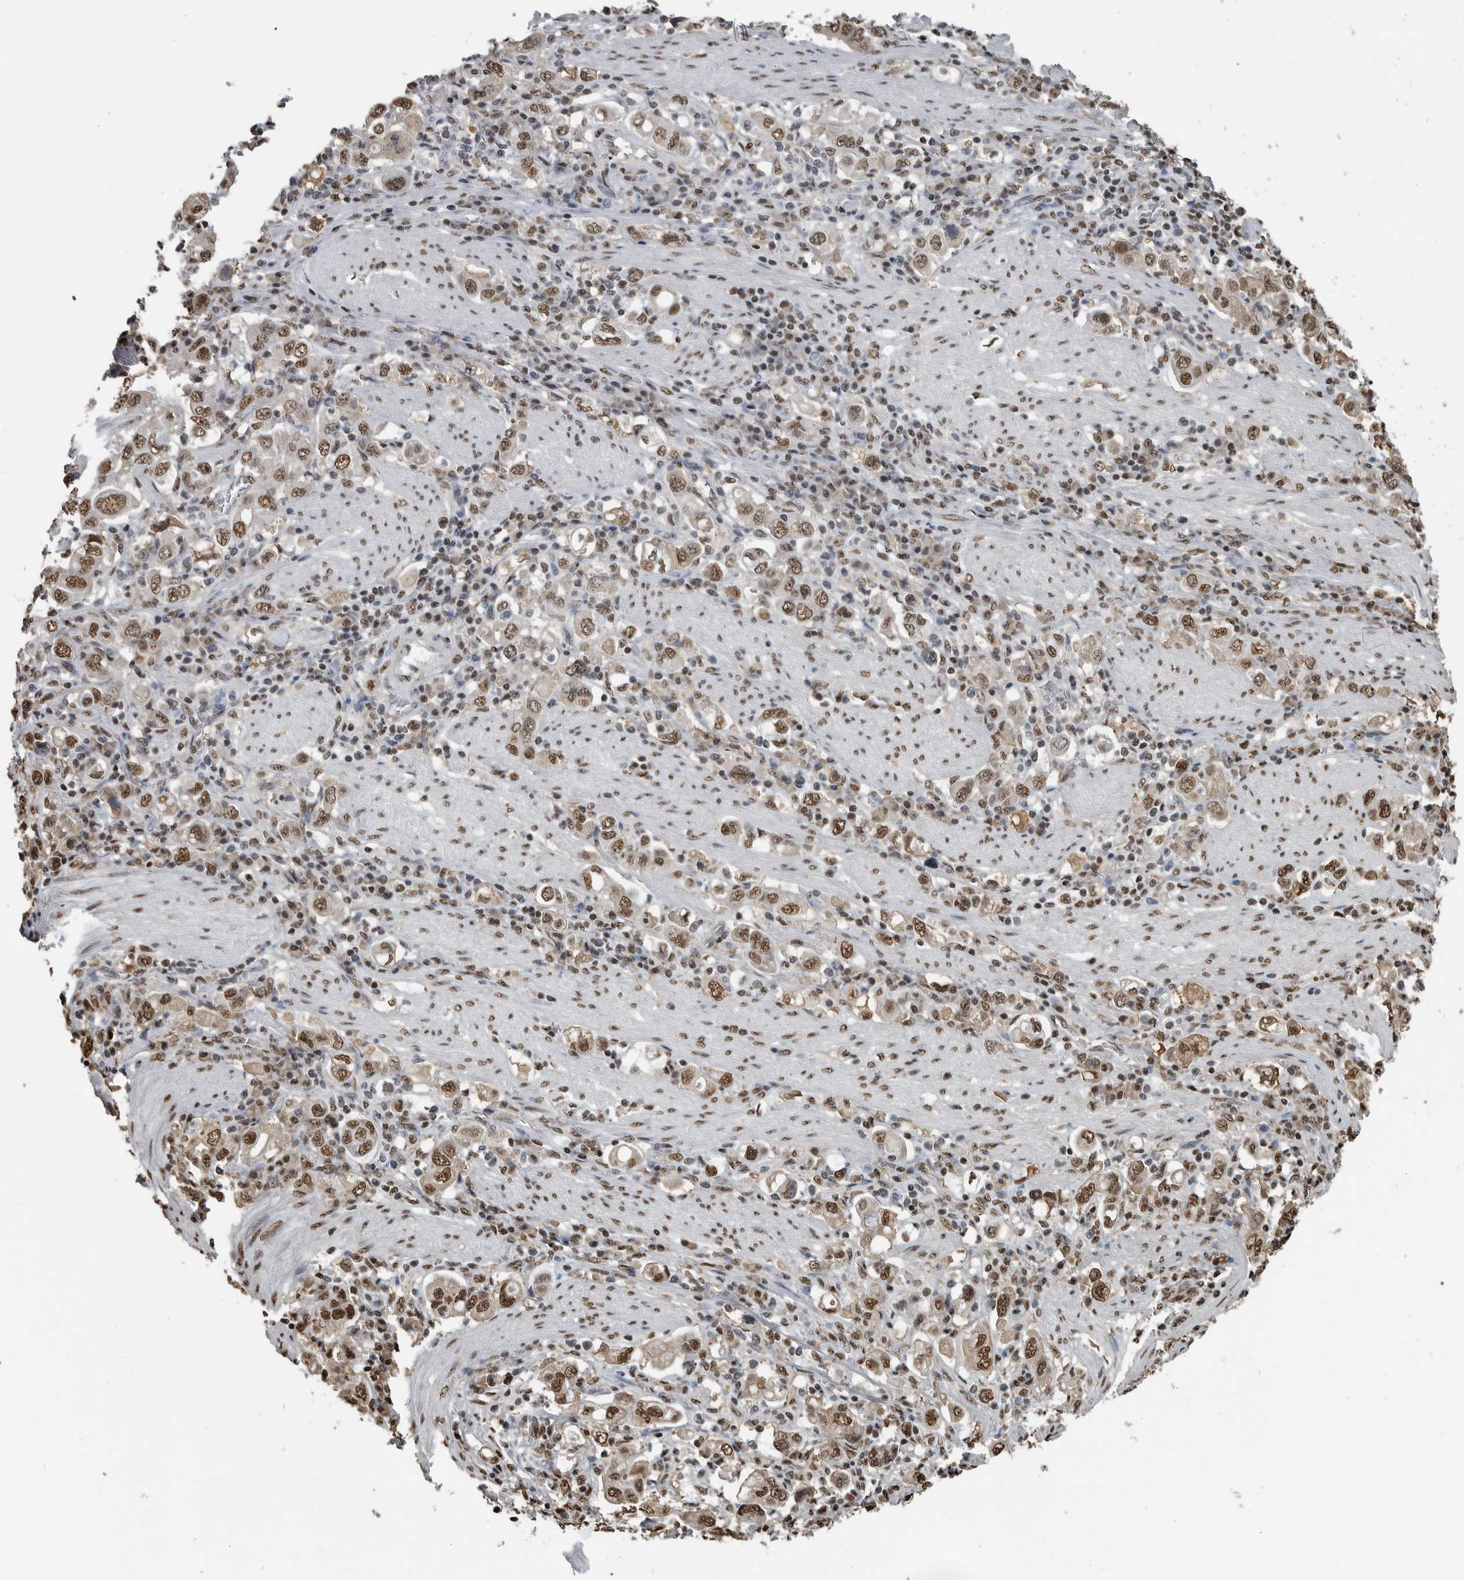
{"staining": {"intensity": "moderate", "quantity": ">75%", "location": "nuclear"}, "tissue": "stomach cancer", "cell_type": "Tumor cells", "image_type": "cancer", "snomed": [{"axis": "morphology", "description": "Adenocarcinoma, NOS"}, {"axis": "topography", "description": "Stomach, upper"}], "caption": "Moderate nuclear positivity is identified in approximately >75% of tumor cells in stomach cancer.", "gene": "TGS1", "patient": {"sex": "male", "age": 62}}